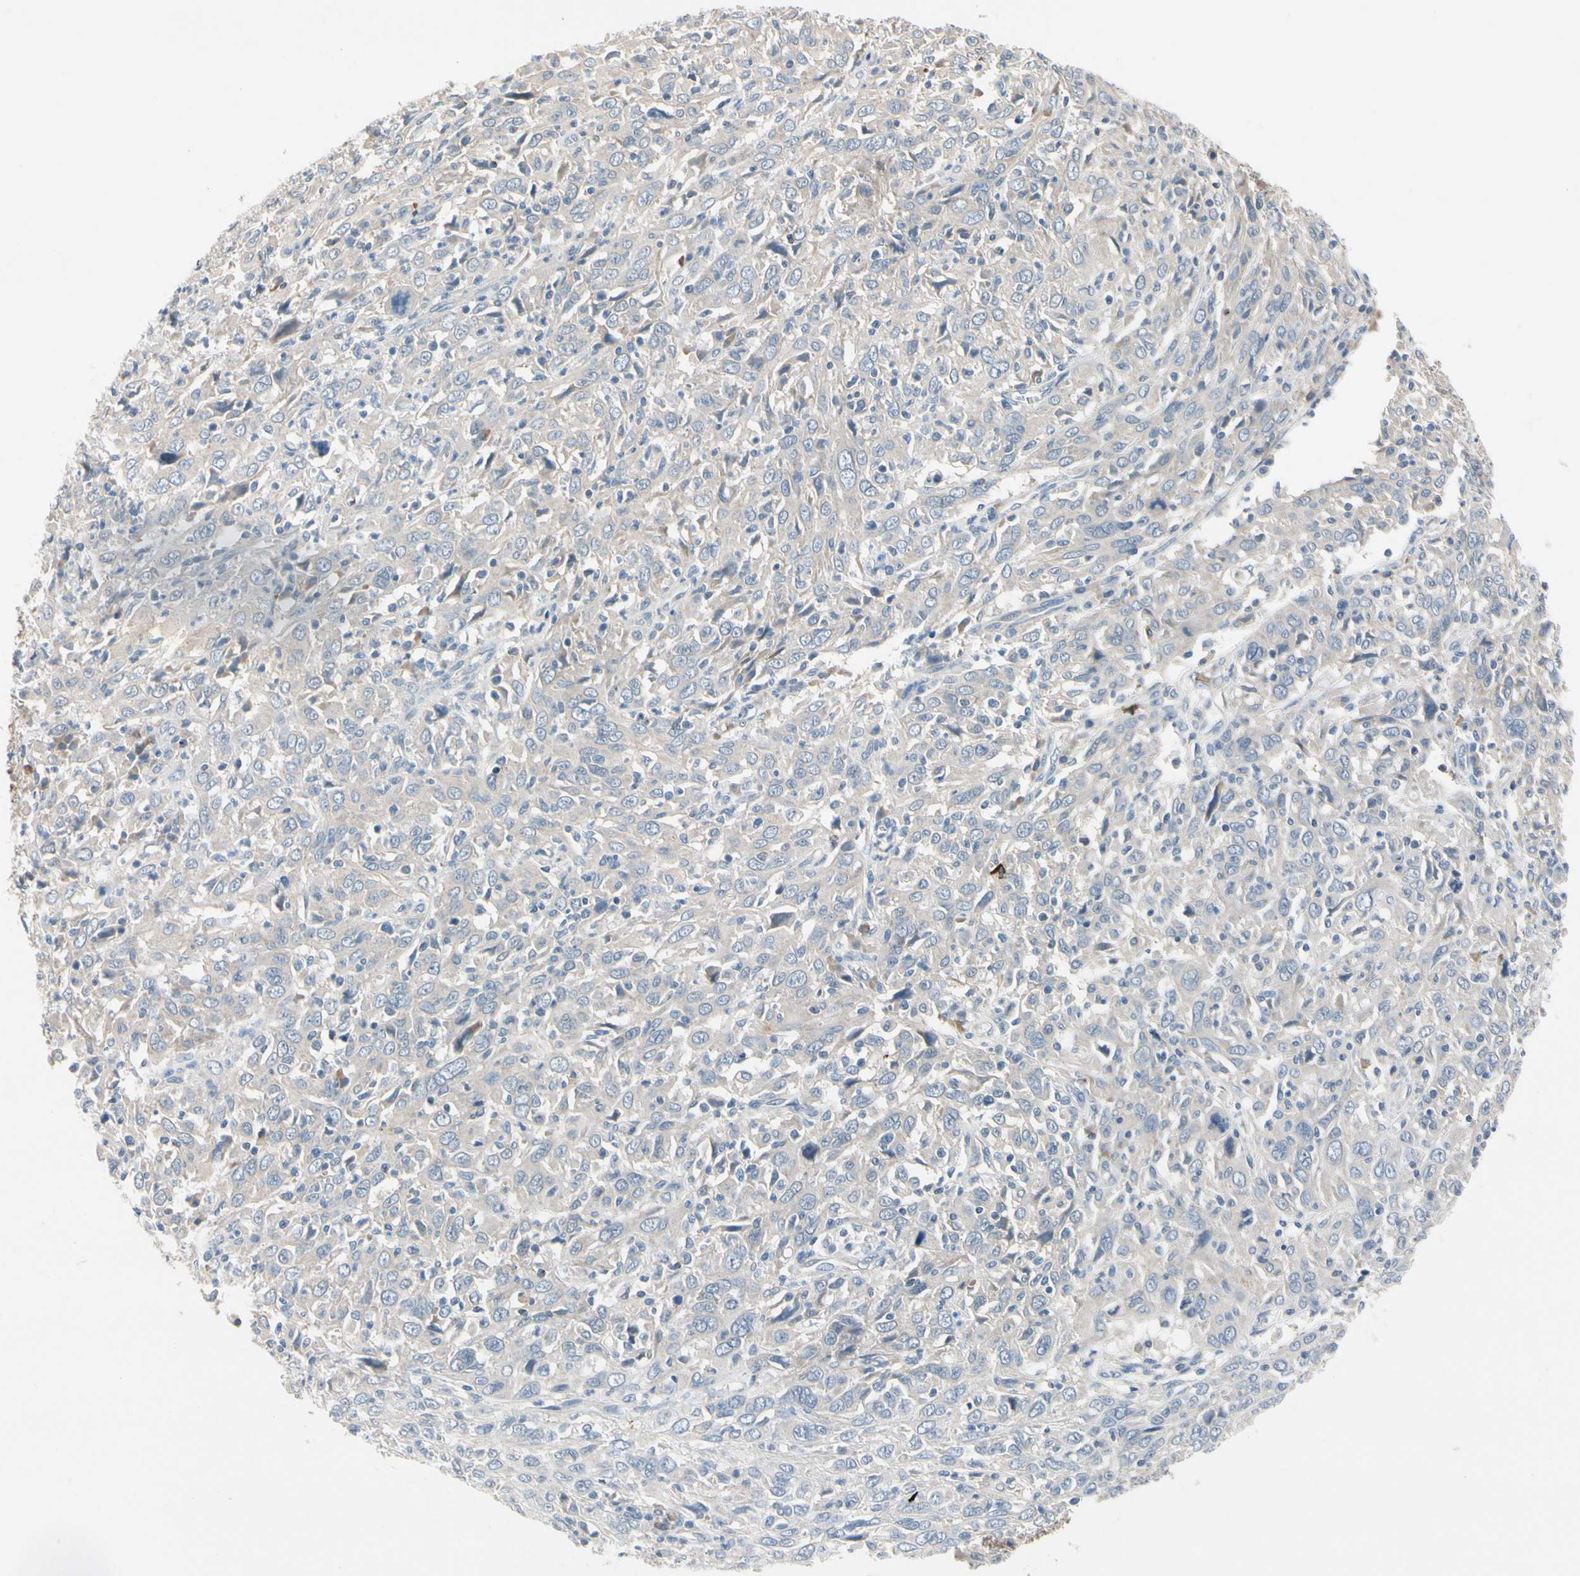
{"staining": {"intensity": "negative", "quantity": "none", "location": "none"}, "tissue": "cervical cancer", "cell_type": "Tumor cells", "image_type": "cancer", "snomed": [{"axis": "morphology", "description": "Squamous cell carcinoma, NOS"}, {"axis": "topography", "description": "Cervix"}], "caption": "Cervical cancer (squamous cell carcinoma) was stained to show a protein in brown. There is no significant expression in tumor cells.", "gene": "SLC27A6", "patient": {"sex": "female", "age": 46}}